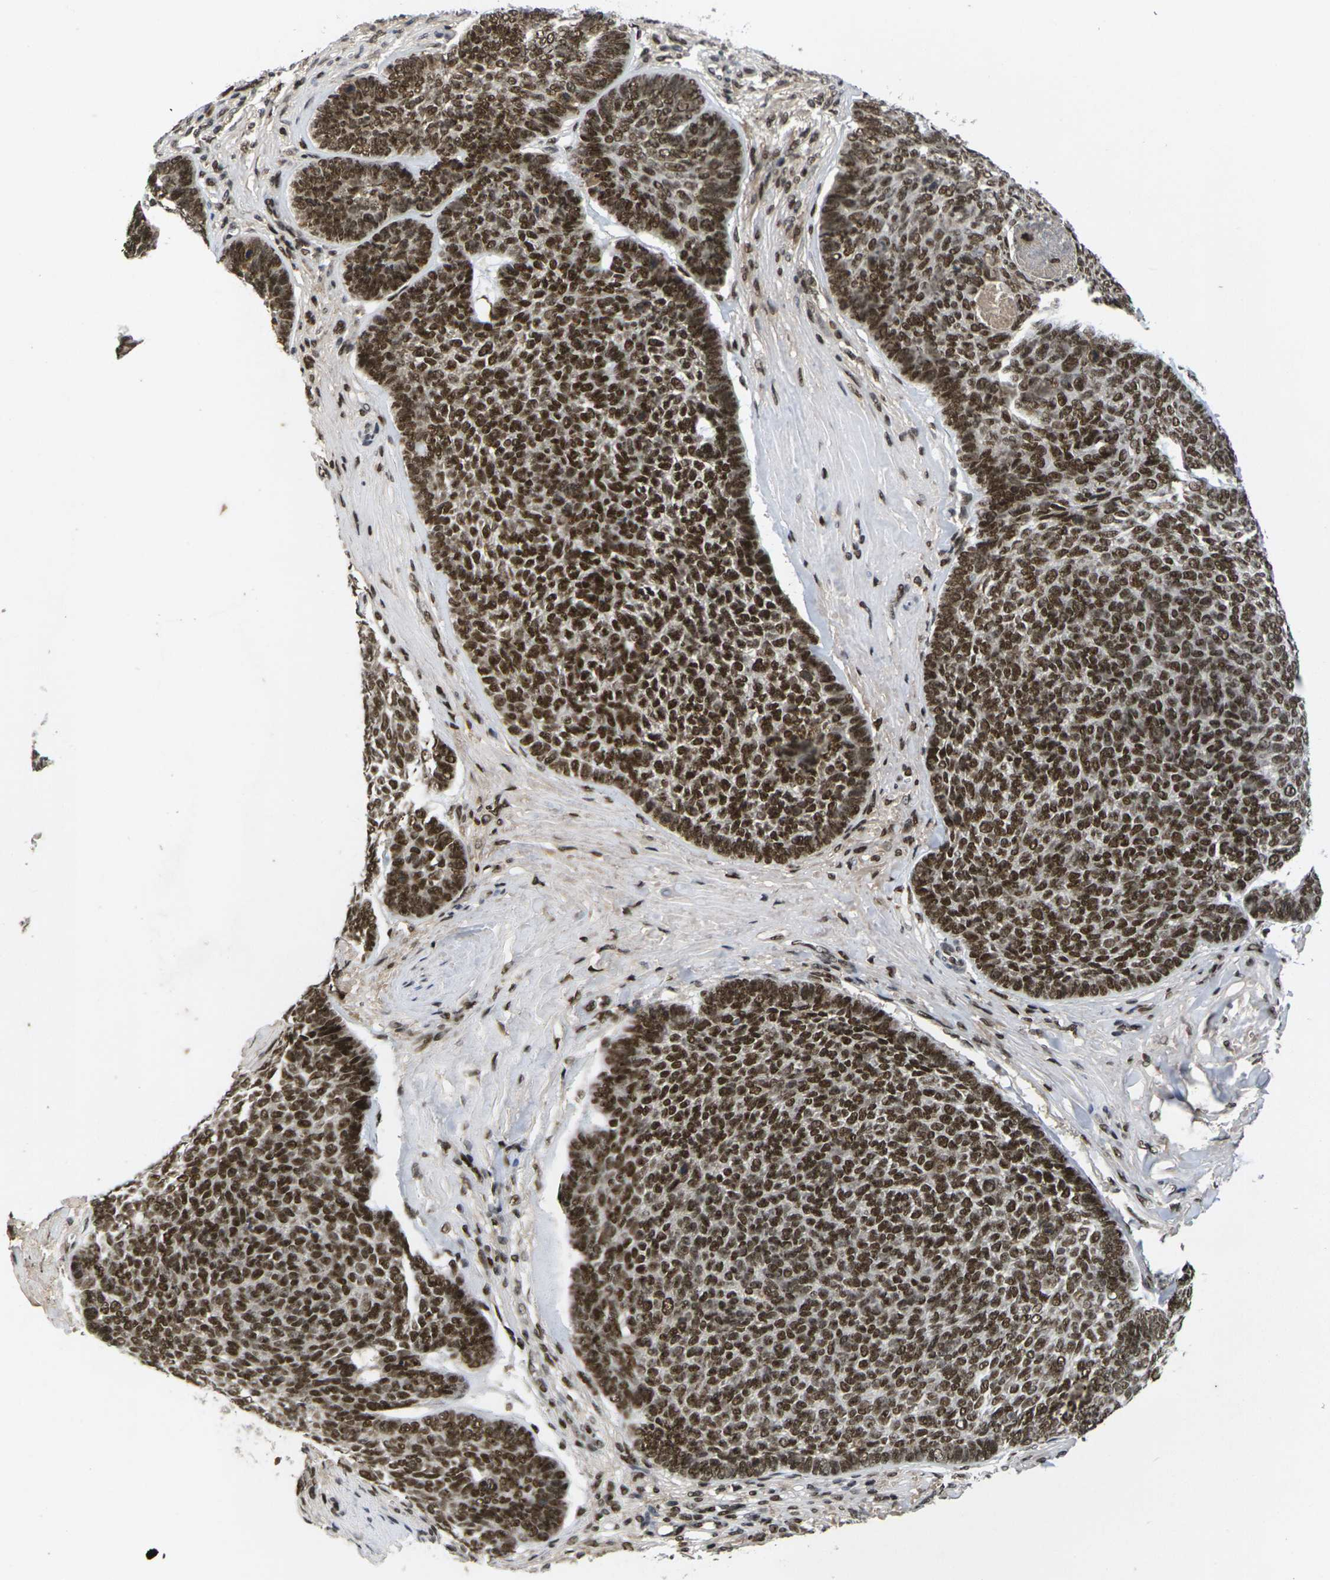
{"staining": {"intensity": "strong", "quantity": ">75%", "location": "nuclear"}, "tissue": "skin cancer", "cell_type": "Tumor cells", "image_type": "cancer", "snomed": [{"axis": "morphology", "description": "Basal cell carcinoma"}, {"axis": "topography", "description": "Skin"}], "caption": "Protein analysis of skin basal cell carcinoma tissue demonstrates strong nuclear positivity in about >75% of tumor cells. Using DAB (3,3'-diaminobenzidine) (brown) and hematoxylin (blue) stains, captured at high magnification using brightfield microscopy.", "gene": "GTF2E1", "patient": {"sex": "male", "age": 84}}